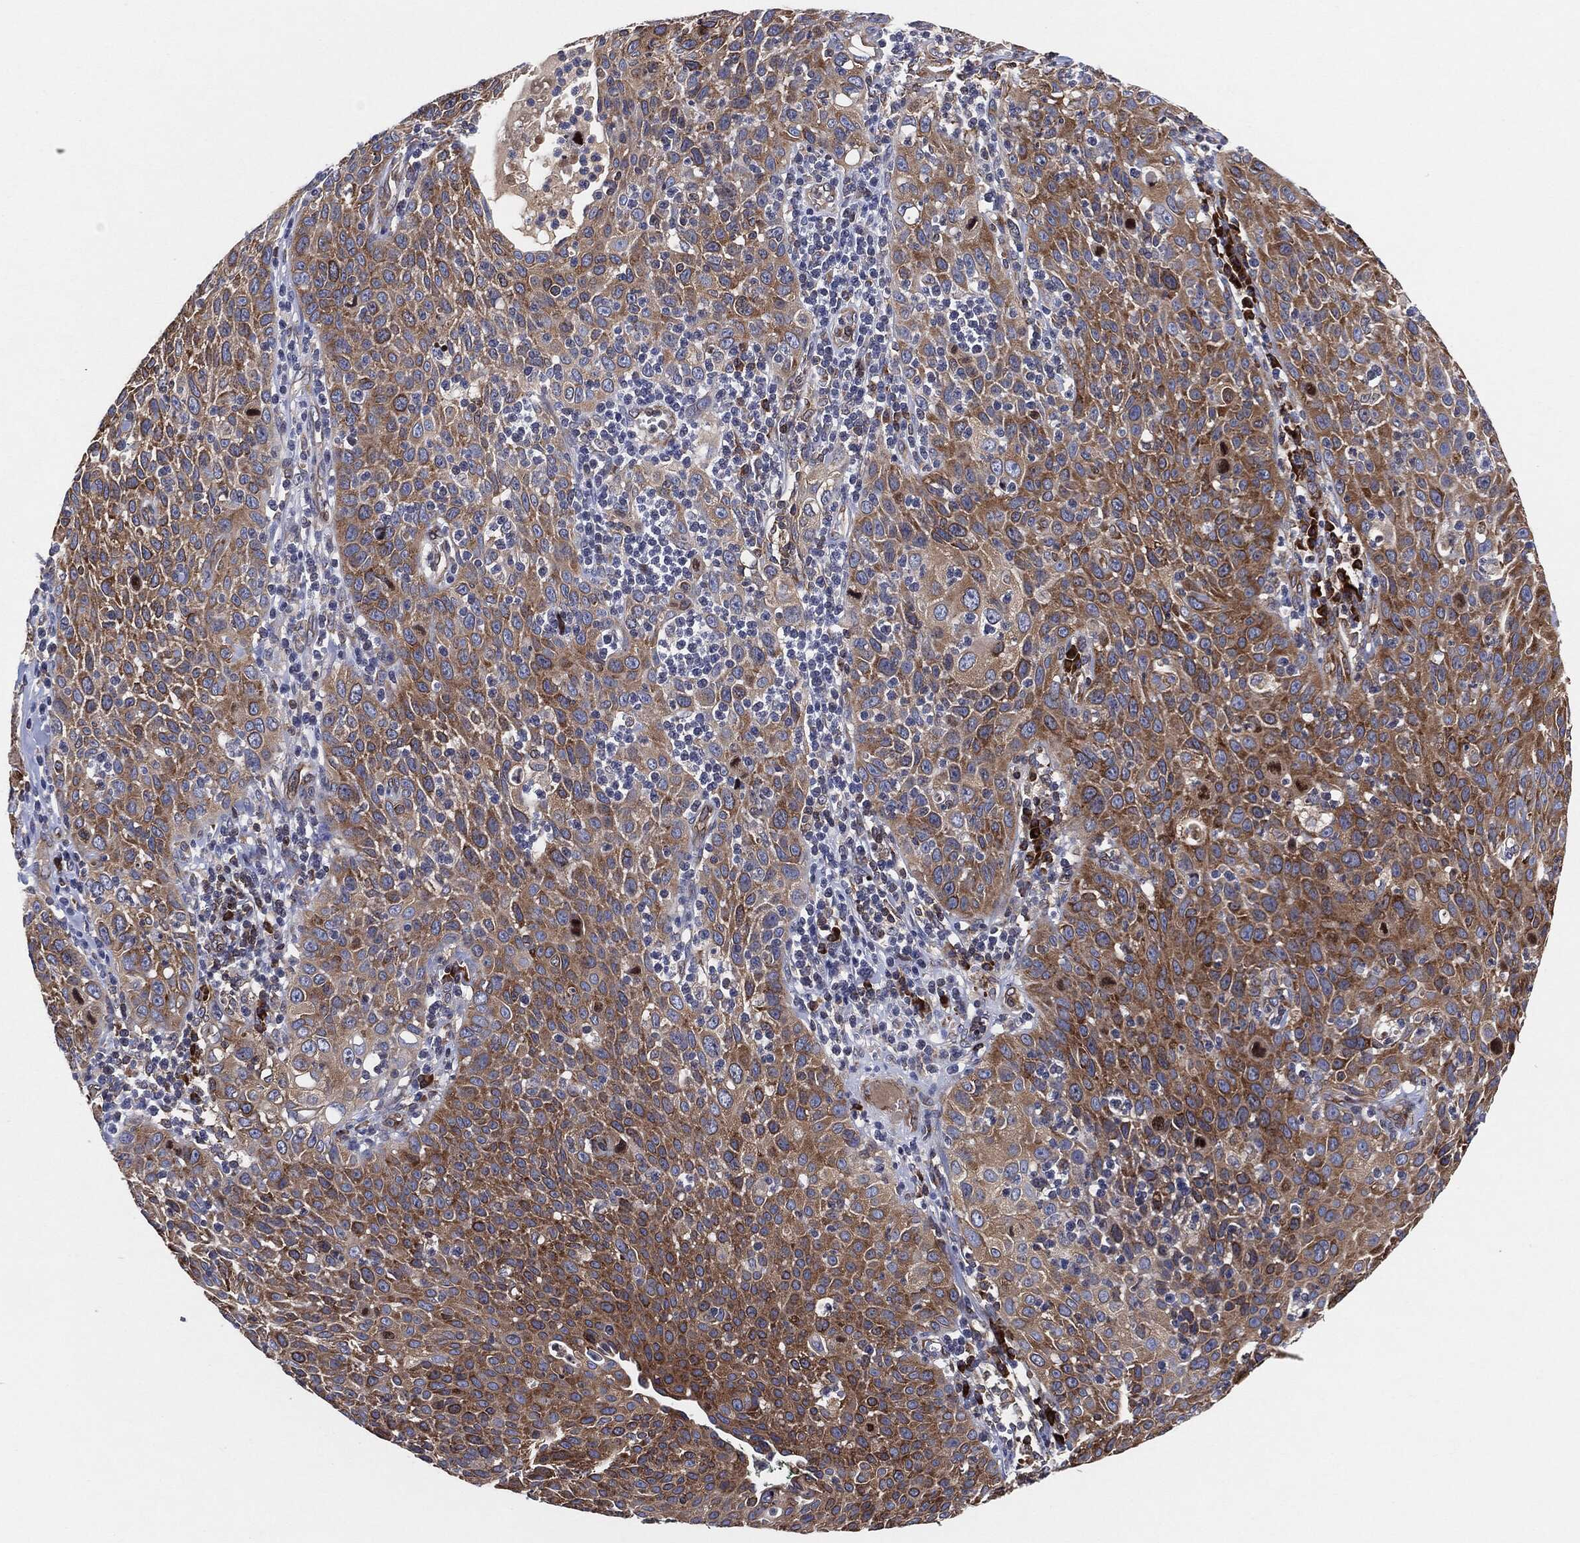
{"staining": {"intensity": "moderate", "quantity": ">75%", "location": "cytoplasmic/membranous"}, "tissue": "cervical cancer", "cell_type": "Tumor cells", "image_type": "cancer", "snomed": [{"axis": "morphology", "description": "Squamous cell carcinoma, NOS"}, {"axis": "topography", "description": "Cervix"}], "caption": "The histopathology image exhibits a brown stain indicating the presence of a protein in the cytoplasmic/membranous of tumor cells in cervical cancer (squamous cell carcinoma). (DAB (3,3'-diaminobenzidine) IHC with brightfield microscopy, high magnification).", "gene": "EIF2S2", "patient": {"sex": "female", "age": 26}}